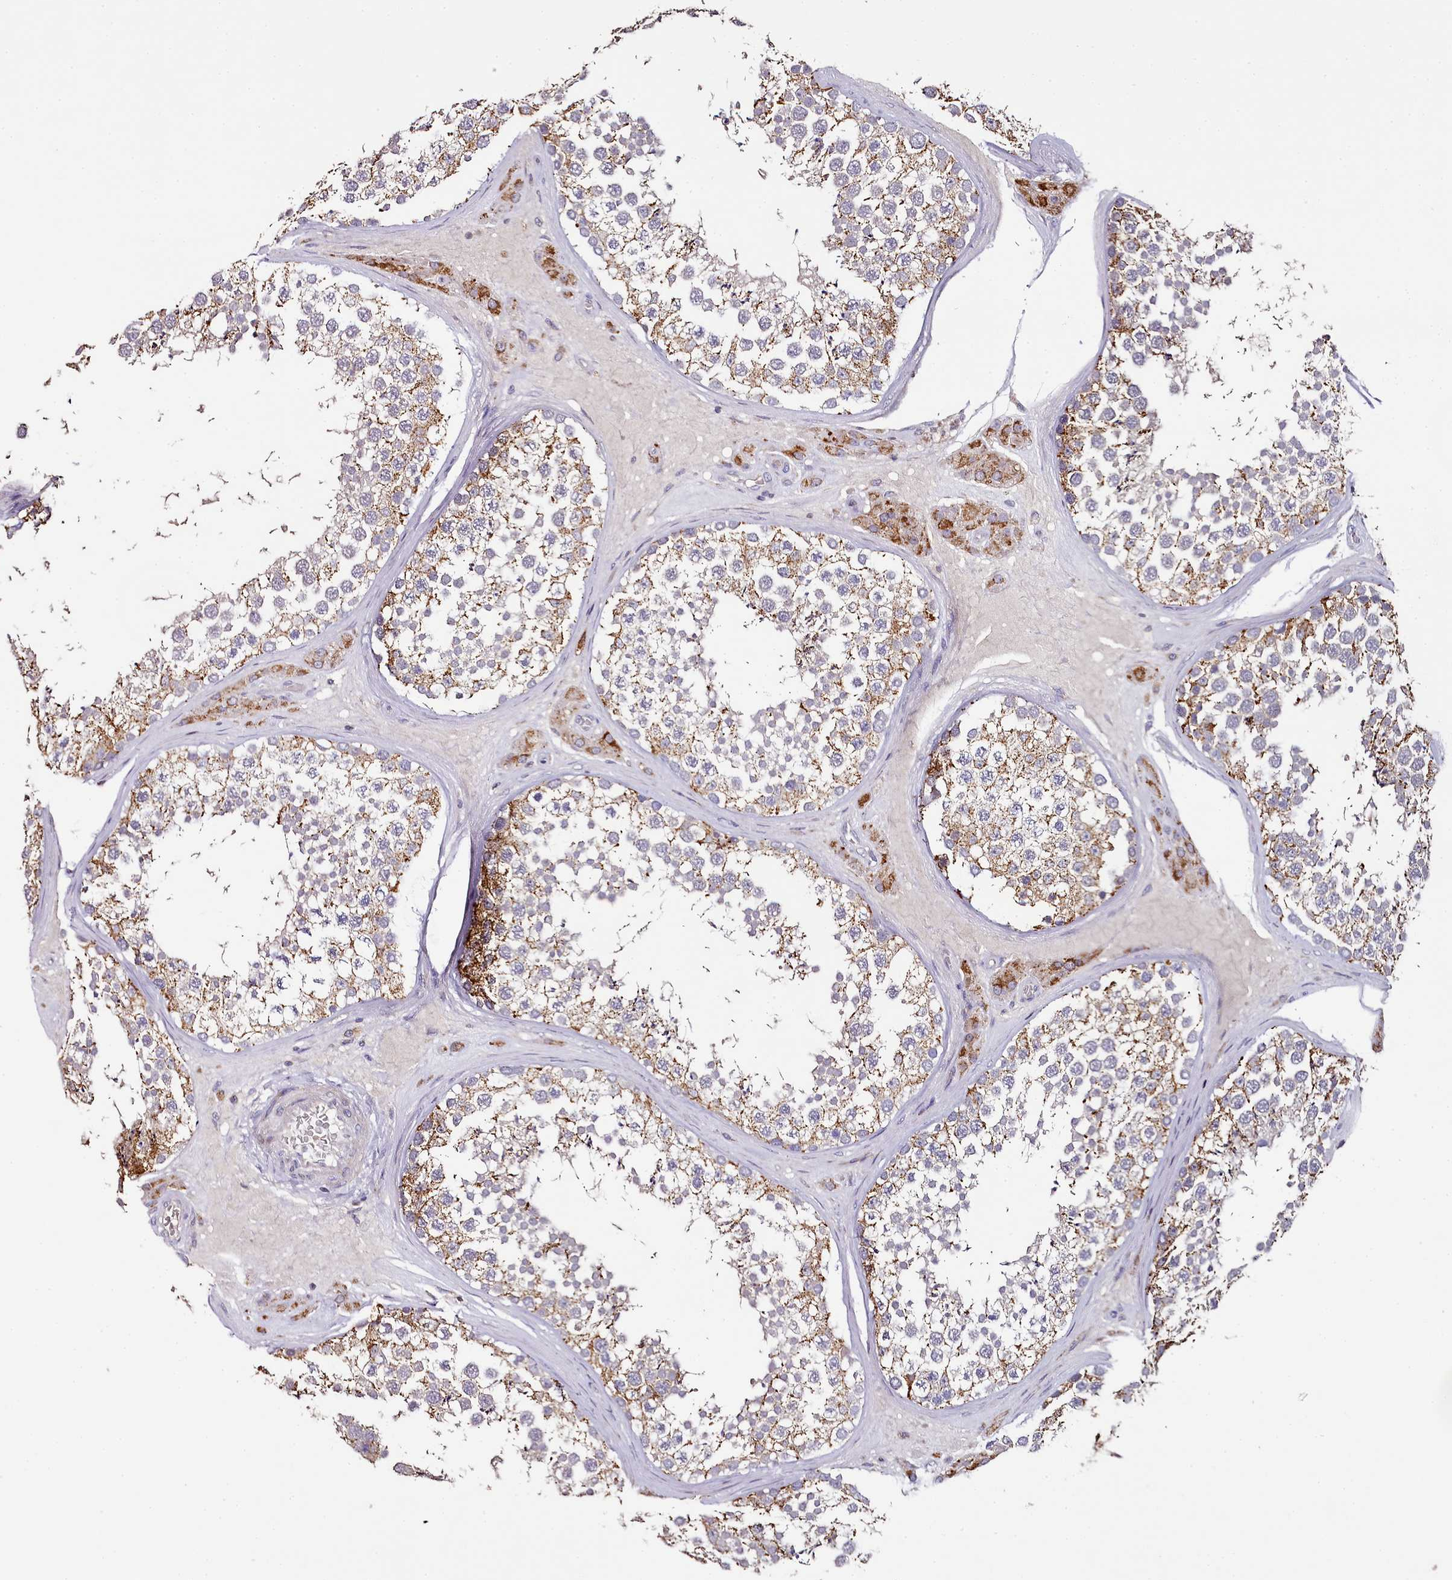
{"staining": {"intensity": "moderate", "quantity": "25%-75%", "location": "cytoplasmic/membranous"}, "tissue": "testis", "cell_type": "Cells in seminiferous ducts", "image_type": "normal", "snomed": [{"axis": "morphology", "description": "Normal tissue, NOS"}, {"axis": "topography", "description": "Testis"}], "caption": "The photomicrograph demonstrates immunohistochemical staining of unremarkable testis. There is moderate cytoplasmic/membranous expression is appreciated in about 25%-75% of cells in seminiferous ducts.", "gene": "ACSS1", "patient": {"sex": "male", "age": 46}}